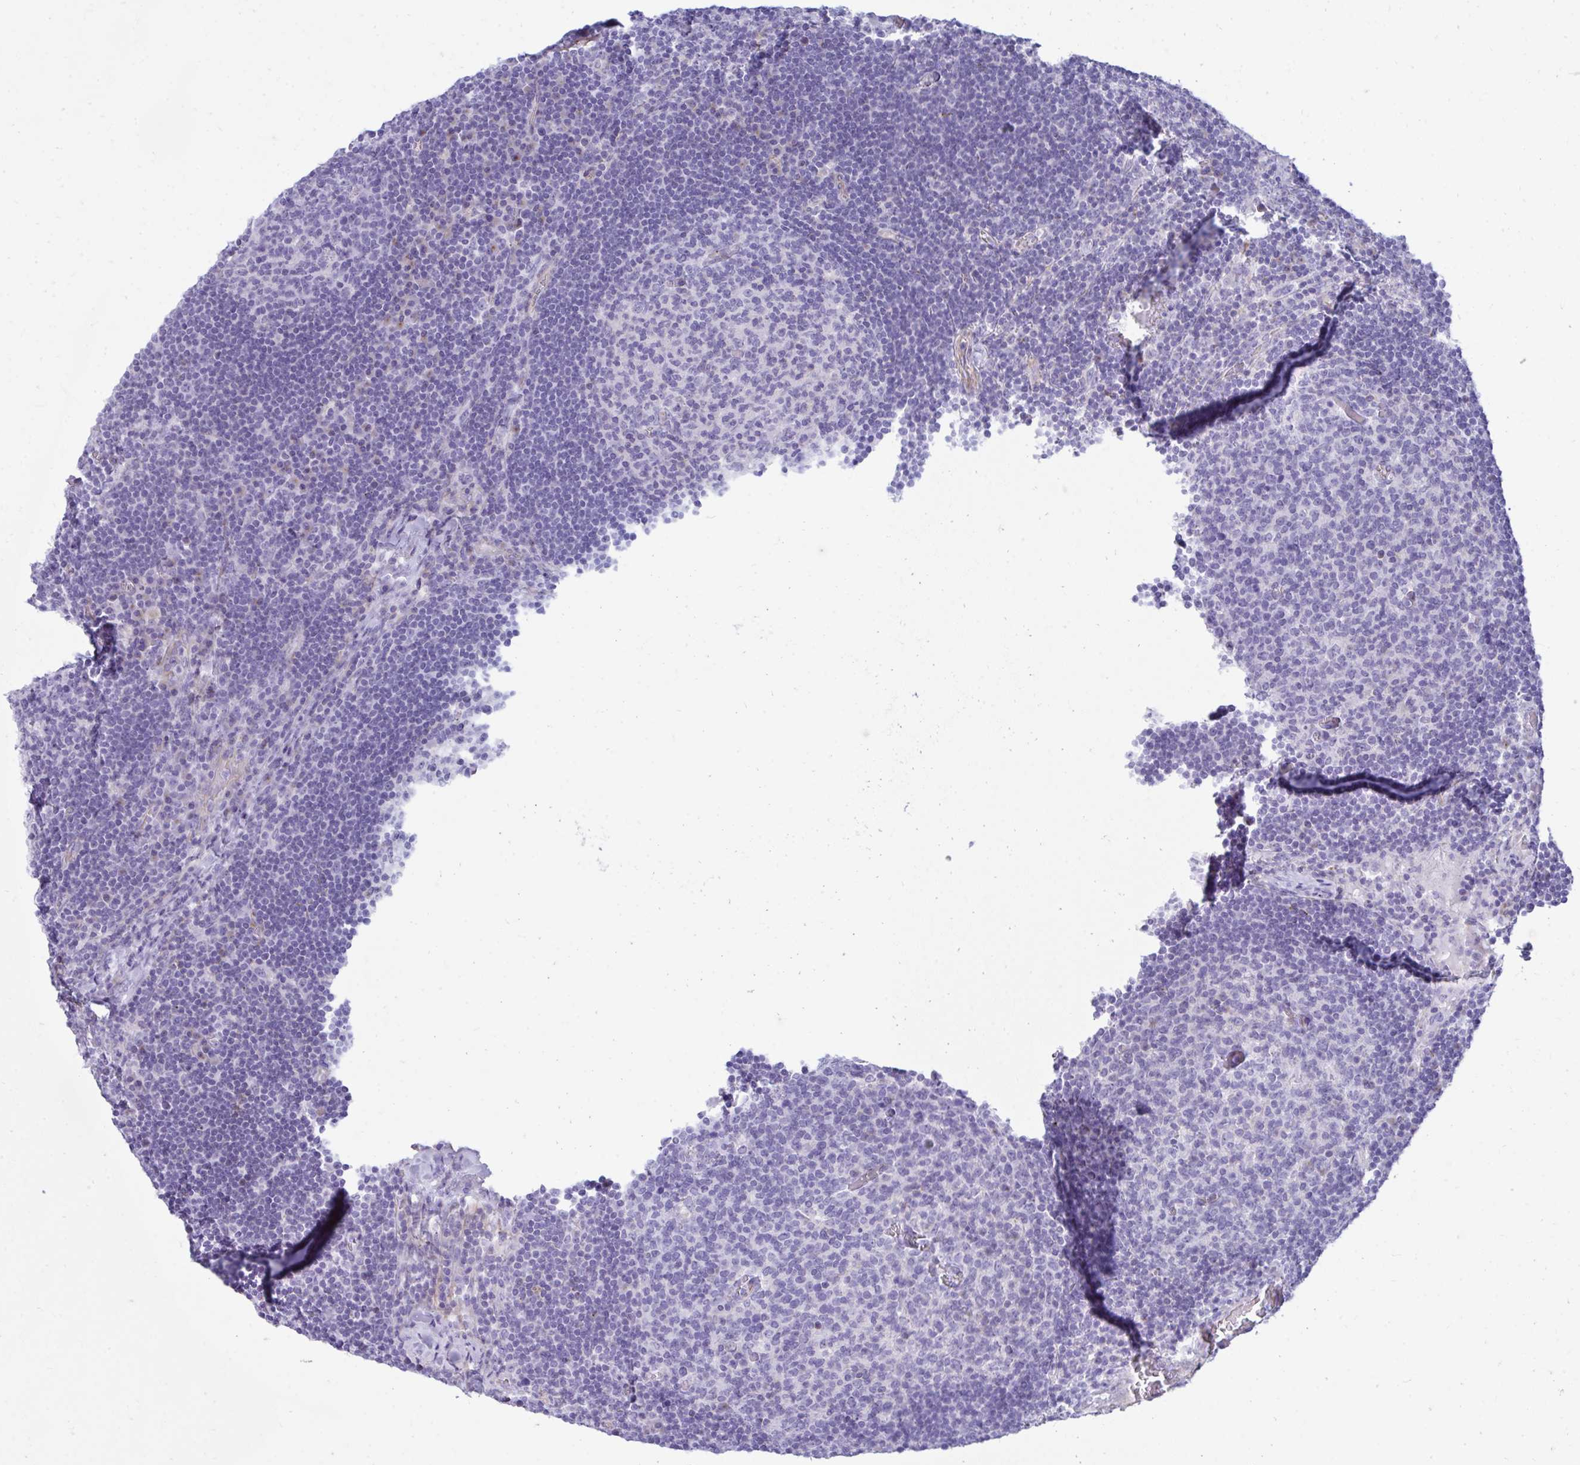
{"staining": {"intensity": "negative", "quantity": "none", "location": "none"}, "tissue": "lymph node", "cell_type": "Germinal center cells", "image_type": "normal", "snomed": [{"axis": "morphology", "description": "Normal tissue, NOS"}, {"axis": "topography", "description": "Lymph node"}], "caption": "Germinal center cells show no significant expression in benign lymph node. (Immunohistochemistry (ihc), brightfield microscopy, high magnification).", "gene": "UBL3", "patient": {"sex": "male", "age": 67}}